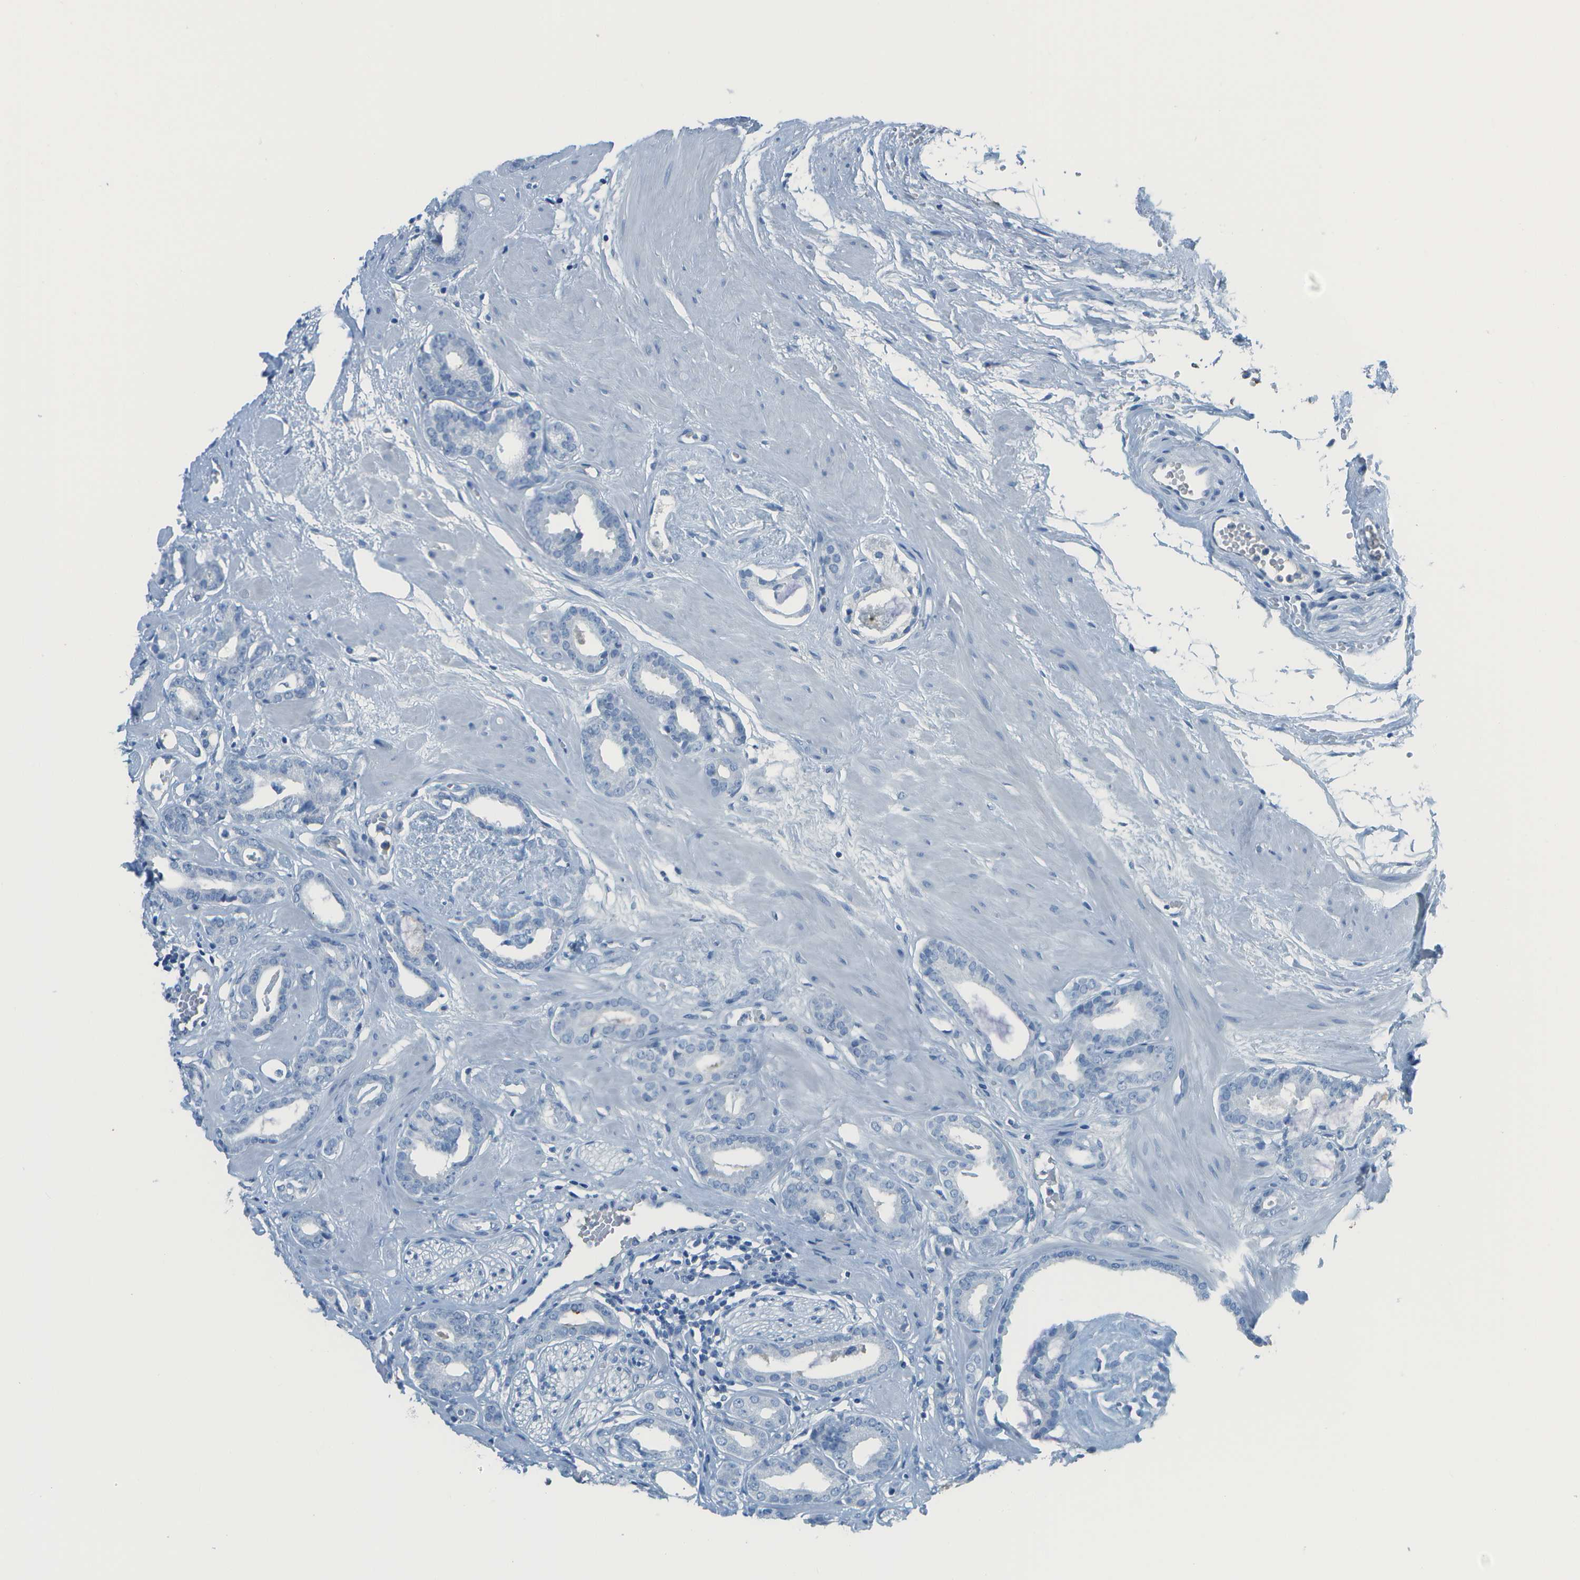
{"staining": {"intensity": "negative", "quantity": "none", "location": "none"}, "tissue": "prostate cancer", "cell_type": "Tumor cells", "image_type": "cancer", "snomed": [{"axis": "morphology", "description": "Adenocarcinoma, Low grade"}, {"axis": "topography", "description": "Prostate"}], "caption": "Prostate cancer was stained to show a protein in brown. There is no significant expression in tumor cells.", "gene": "C1S", "patient": {"sex": "male", "age": 53}}